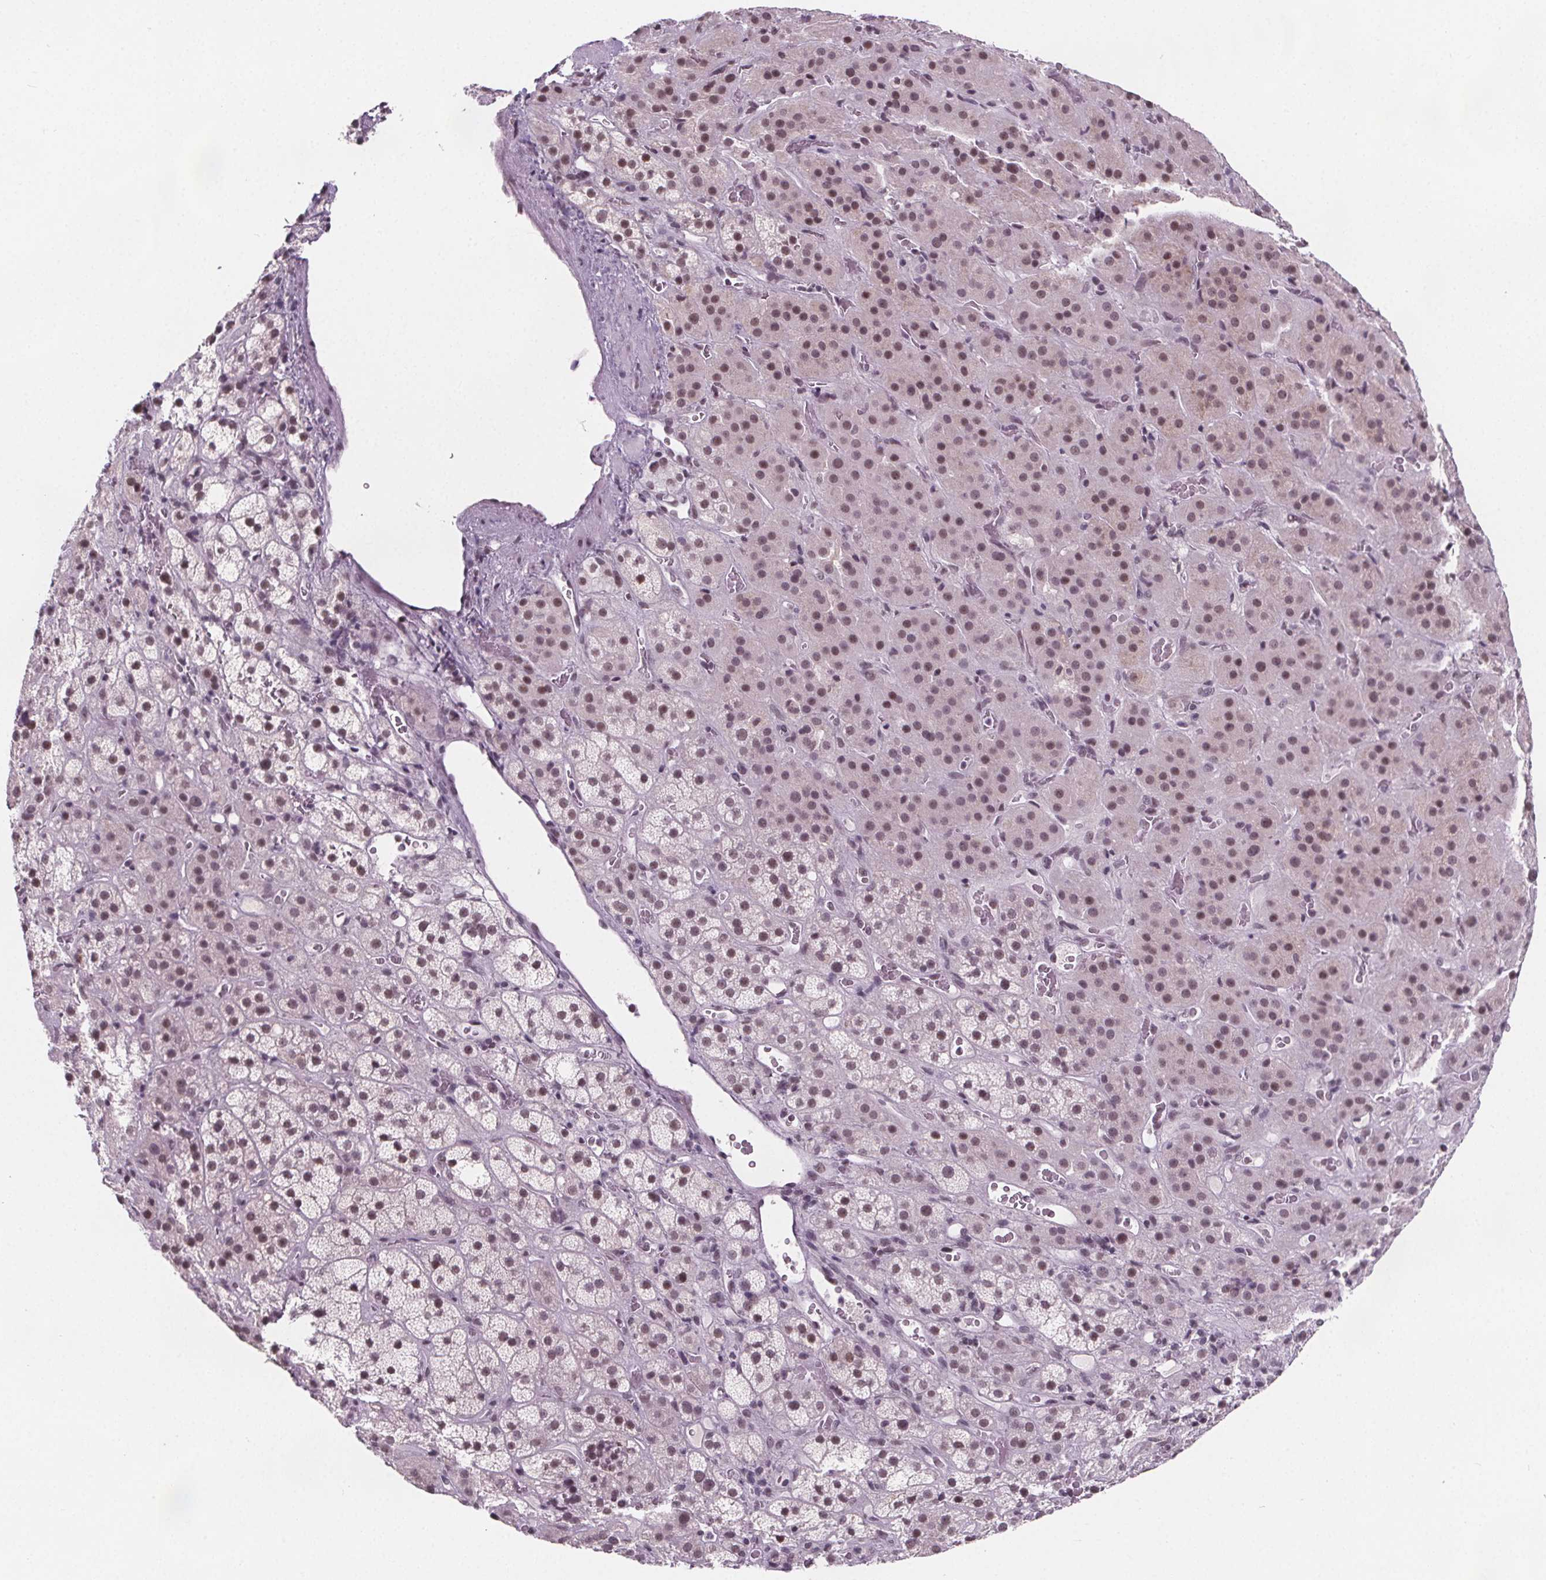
{"staining": {"intensity": "moderate", "quantity": "25%-75%", "location": "nuclear"}, "tissue": "adrenal gland", "cell_type": "Glandular cells", "image_type": "normal", "snomed": [{"axis": "morphology", "description": "Normal tissue, NOS"}, {"axis": "topography", "description": "Adrenal gland"}], "caption": "This histopathology image exhibits immunohistochemistry staining of normal adrenal gland, with medium moderate nuclear expression in approximately 25%-75% of glandular cells.", "gene": "ZNF572", "patient": {"sex": "male", "age": 57}}